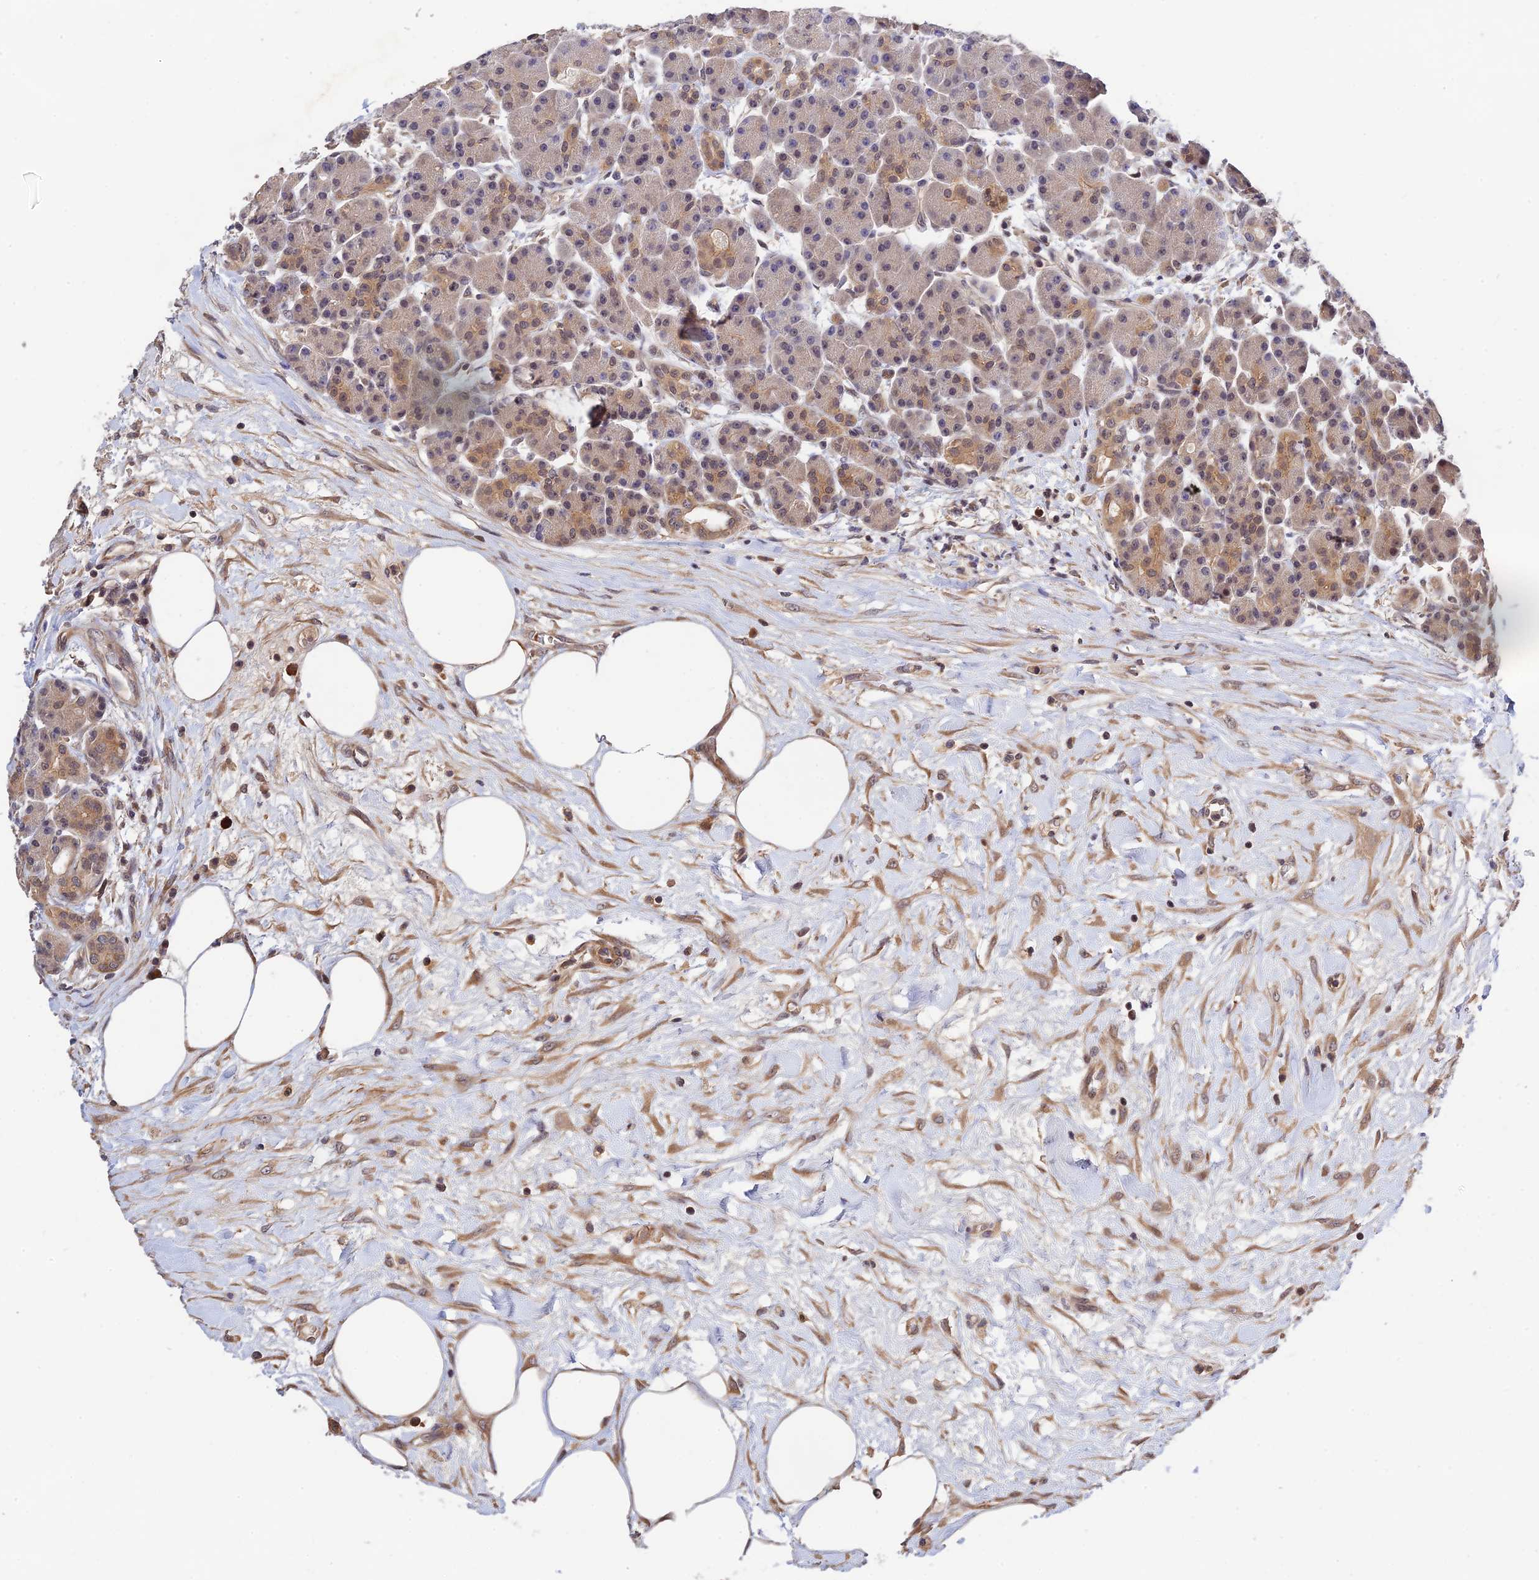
{"staining": {"intensity": "moderate", "quantity": "<25%", "location": "cytoplasmic/membranous,nuclear"}, "tissue": "pancreas", "cell_type": "Exocrine glandular cells", "image_type": "normal", "snomed": [{"axis": "morphology", "description": "Normal tissue, NOS"}, {"axis": "topography", "description": "Pancreas"}], "caption": "Human pancreas stained for a protein (brown) demonstrates moderate cytoplasmic/membranous,nuclear positive staining in approximately <25% of exocrine glandular cells.", "gene": "CWH43", "patient": {"sex": "male", "age": 63}}